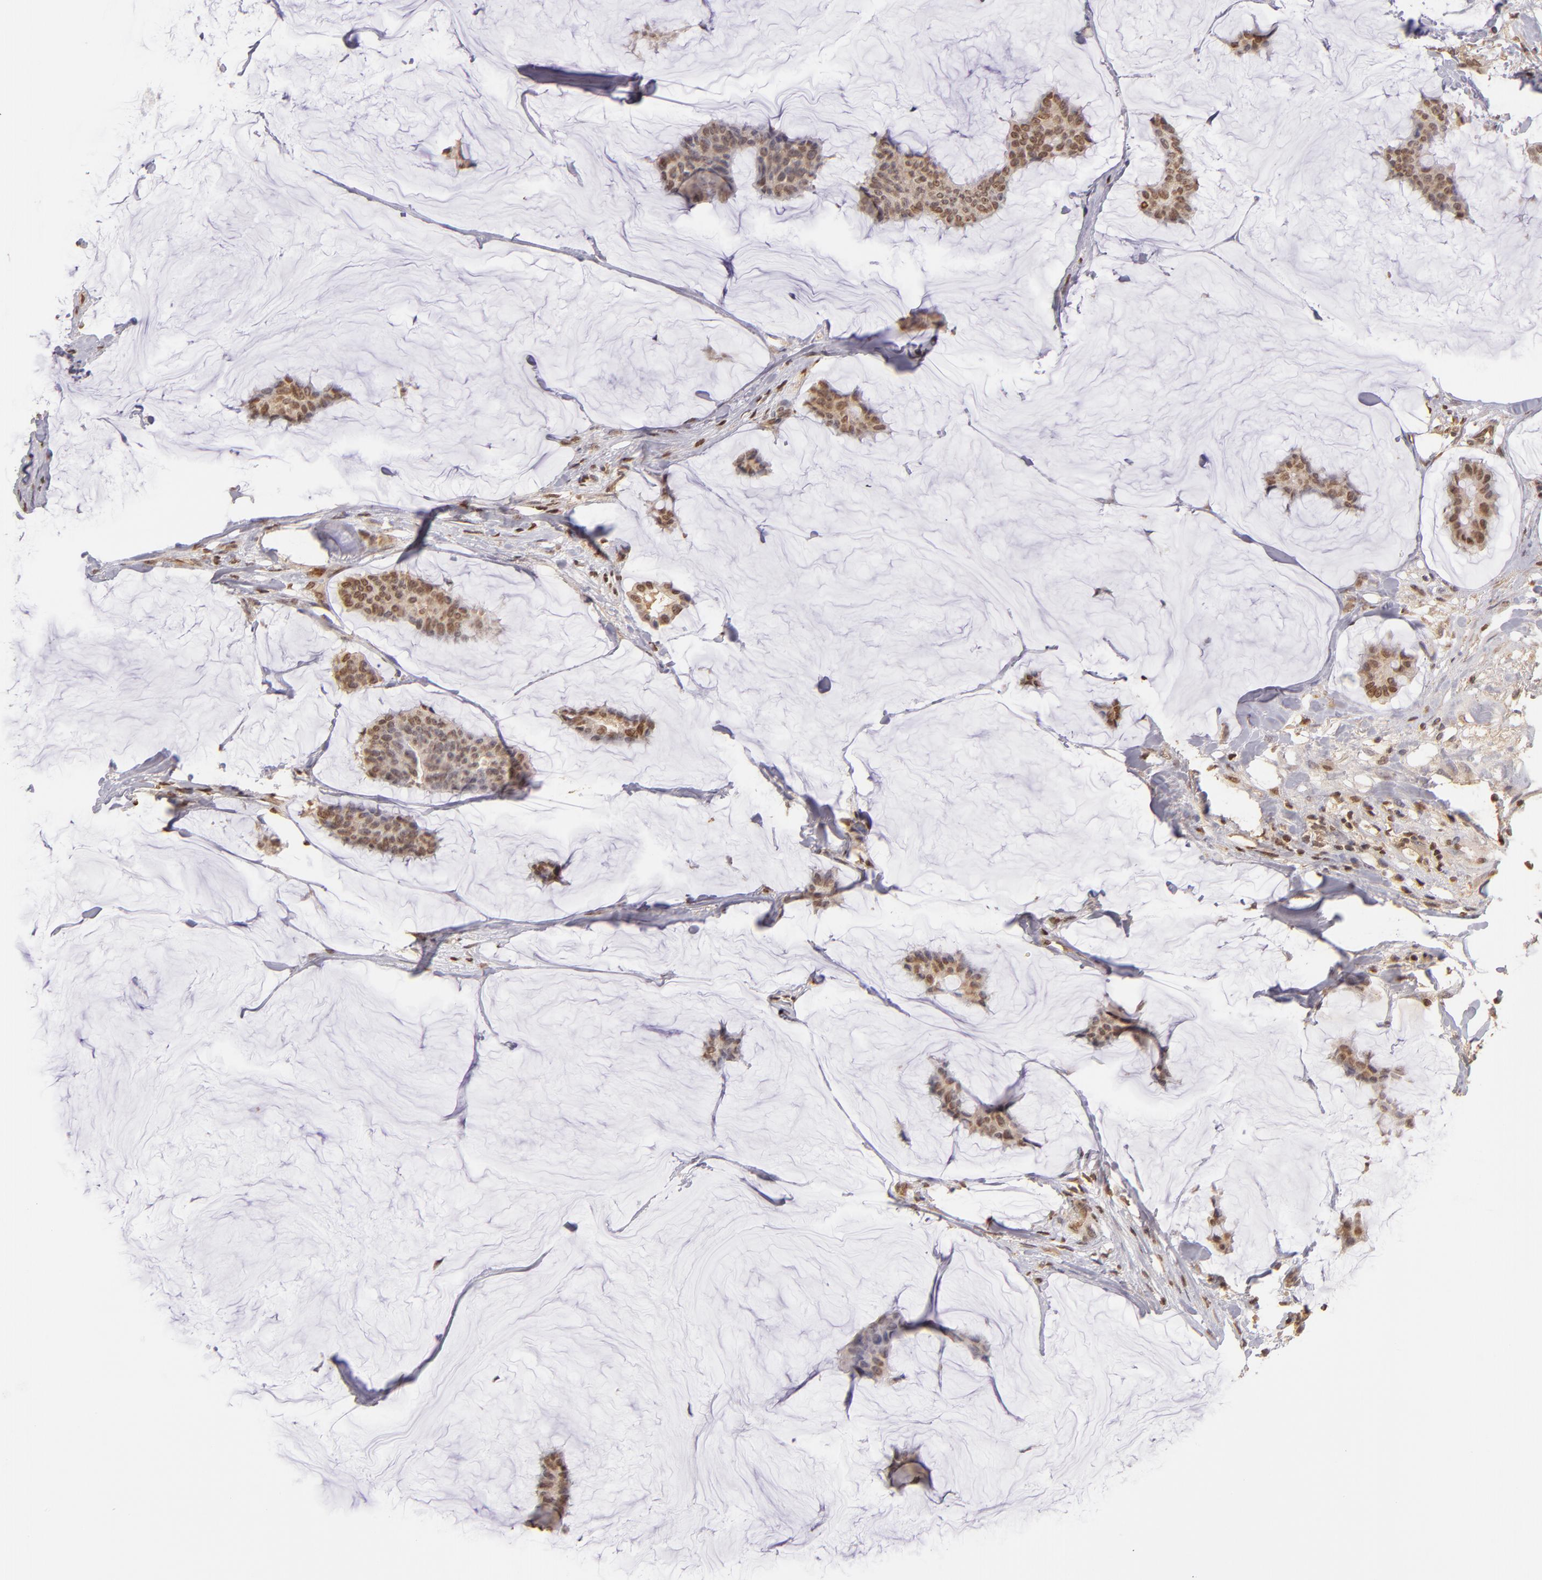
{"staining": {"intensity": "moderate", "quantity": ">75%", "location": "cytoplasmic/membranous,nuclear"}, "tissue": "breast cancer", "cell_type": "Tumor cells", "image_type": "cancer", "snomed": [{"axis": "morphology", "description": "Duct carcinoma"}, {"axis": "topography", "description": "Breast"}], "caption": "Tumor cells exhibit medium levels of moderate cytoplasmic/membranous and nuclear expression in about >75% of cells in breast cancer.", "gene": "SERPINC1", "patient": {"sex": "female", "age": 93}}